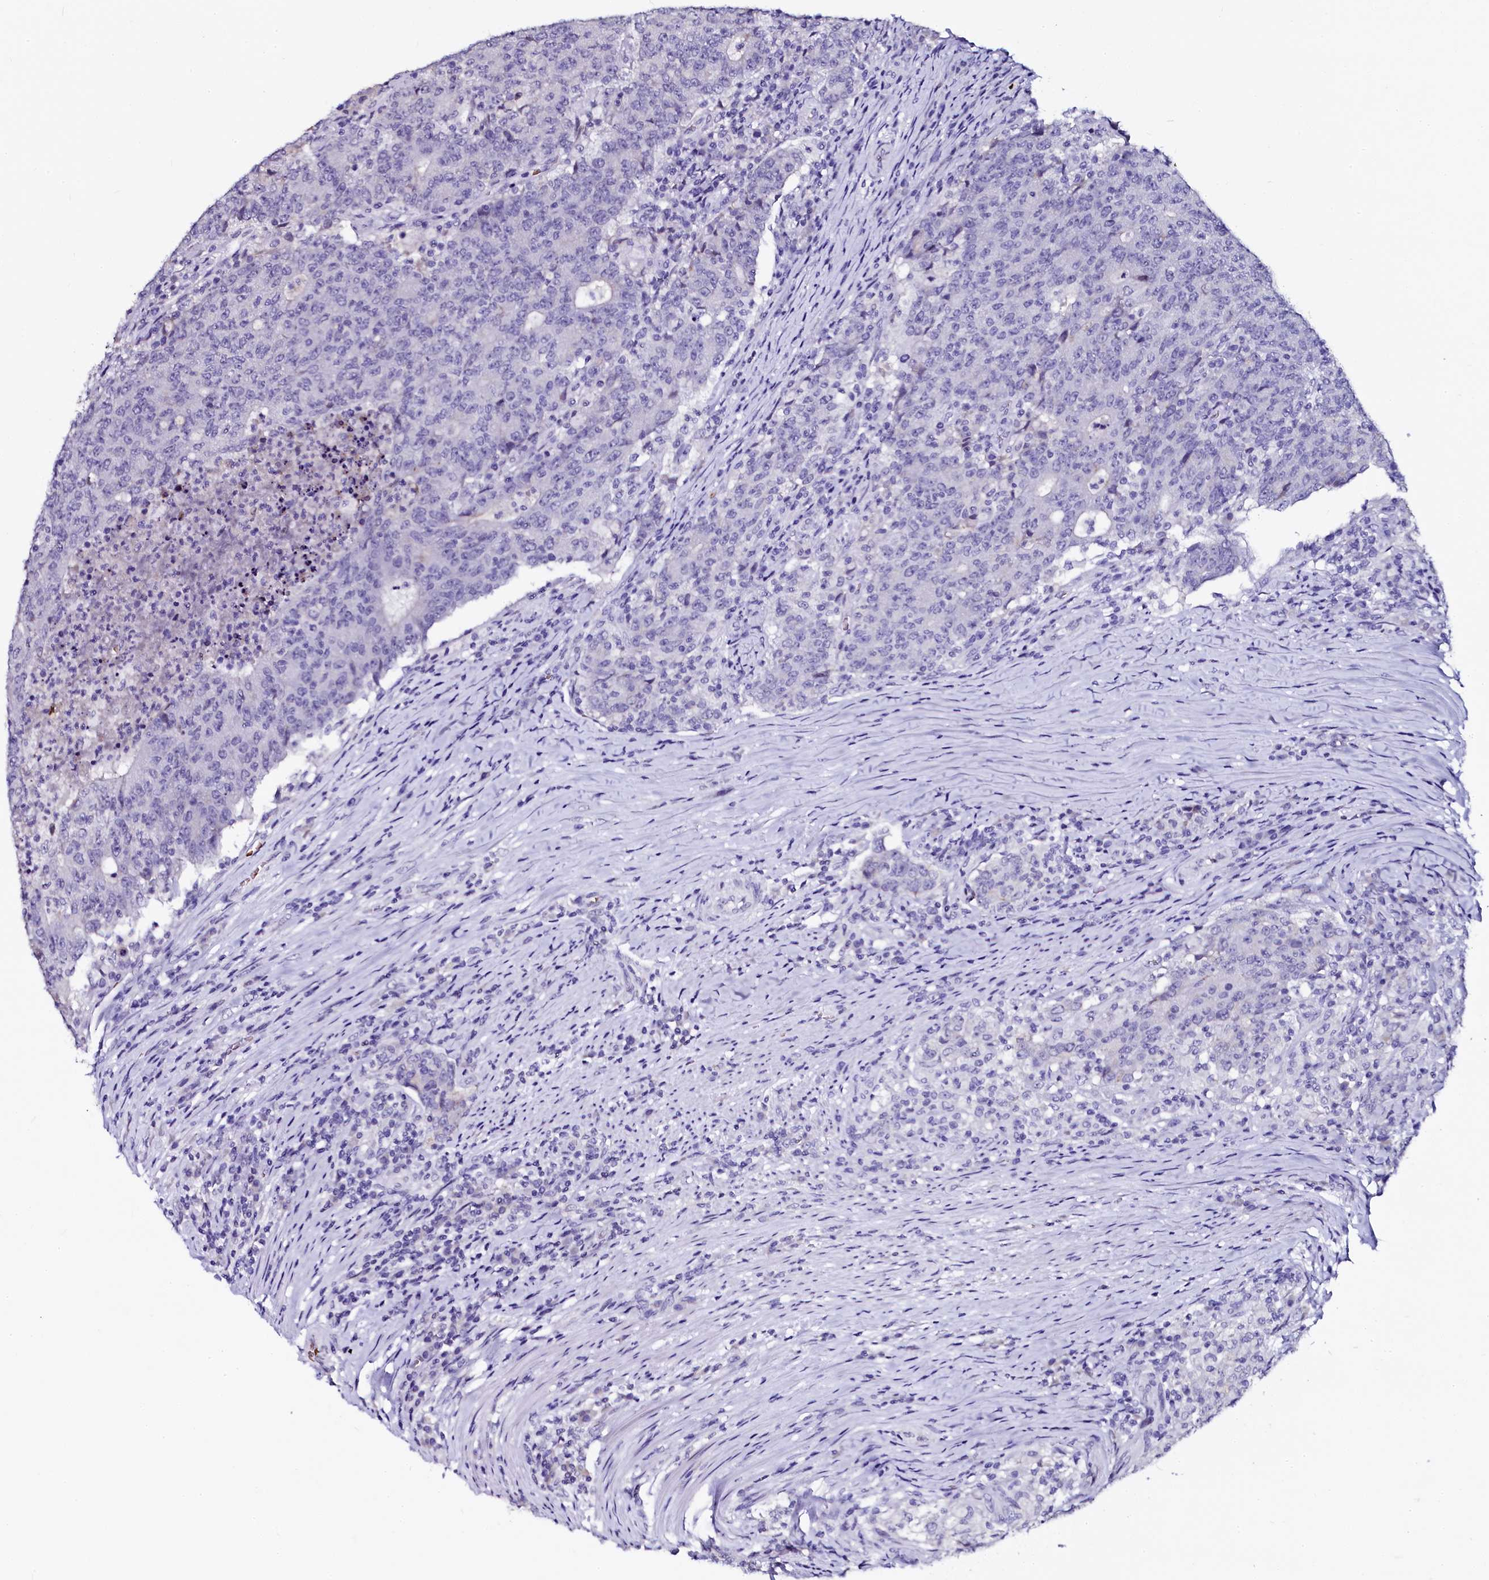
{"staining": {"intensity": "negative", "quantity": "none", "location": "none"}, "tissue": "colorectal cancer", "cell_type": "Tumor cells", "image_type": "cancer", "snomed": [{"axis": "morphology", "description": "Adenocarcinoma, NOS"}, {"axis": "topography", "description": "Colon"}], "caption": "DAB (3,3'-diaminobenzidine) immunohistochemical staining of human colorectal cancer shows no significant staining in tumor cells.", "gene": "CTDSPL2", "patient": {"sex": "female", "age": 75}}